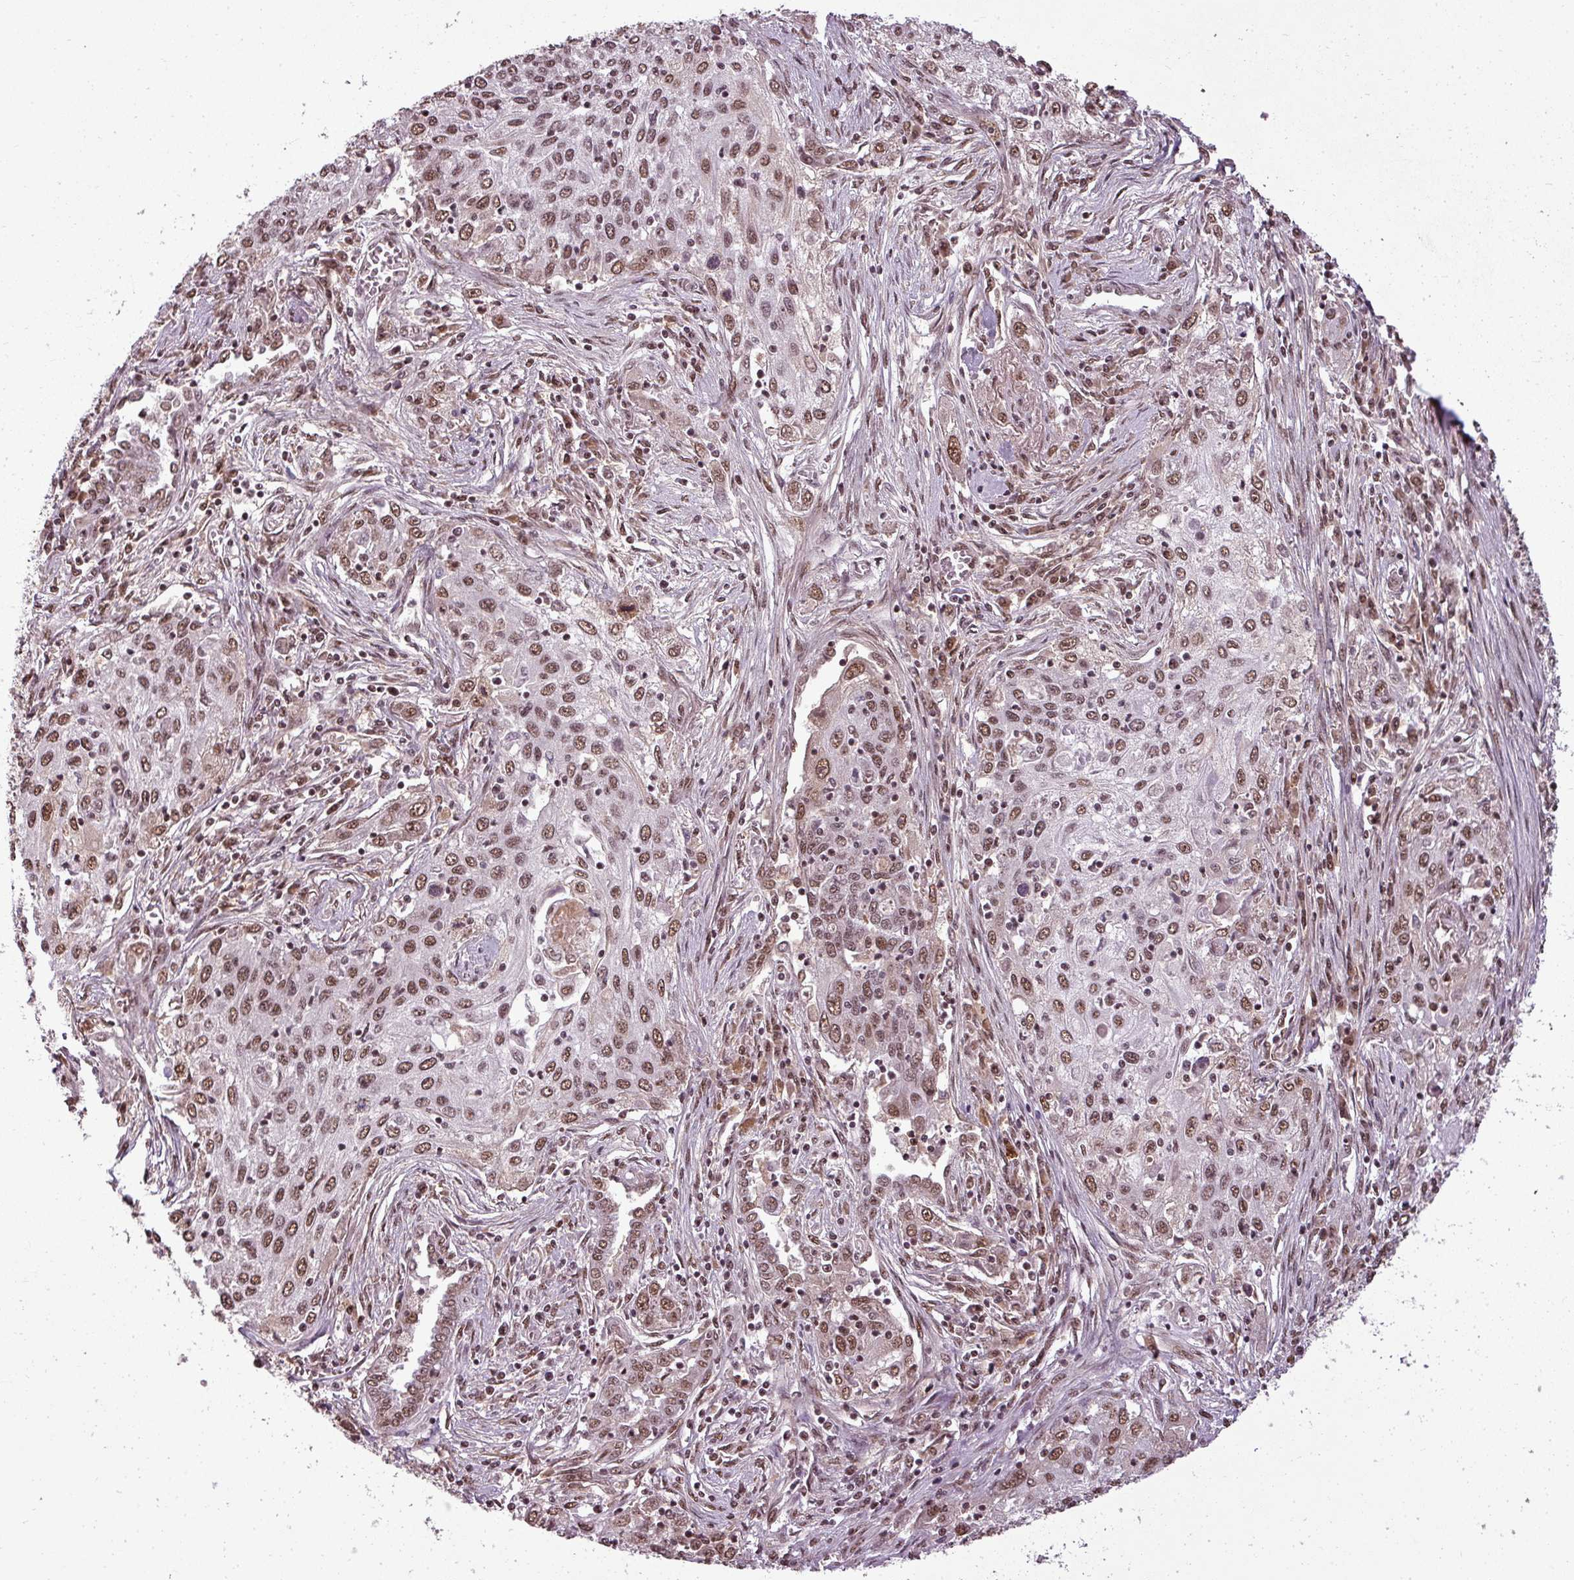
{"staining": {"intensity": "moderate", "quantity": ">75%", "location": "nuclear"}, "tissue": "lung cancer", "cell_type": "Tumor cells", "image_type": "cancer", "snomed": [{"axis": "morphology", "description": "Squamous cell carcinoma, NOS"}, {"axis": "topography", "description": "Lung"}], "caption": "Immunohistochemistry staining of lung cancer, which exhibits medium levels of moderate nuclear expression in about >75% of tumor cells indicating moderate nuclear protein positivity. The staining was performed using DAB (brown) for protein detection and nuclei were counterstained in hematoxylin (blue).", "gene": "BCAS3", "patient": {"sex": "female", "age": 69}}